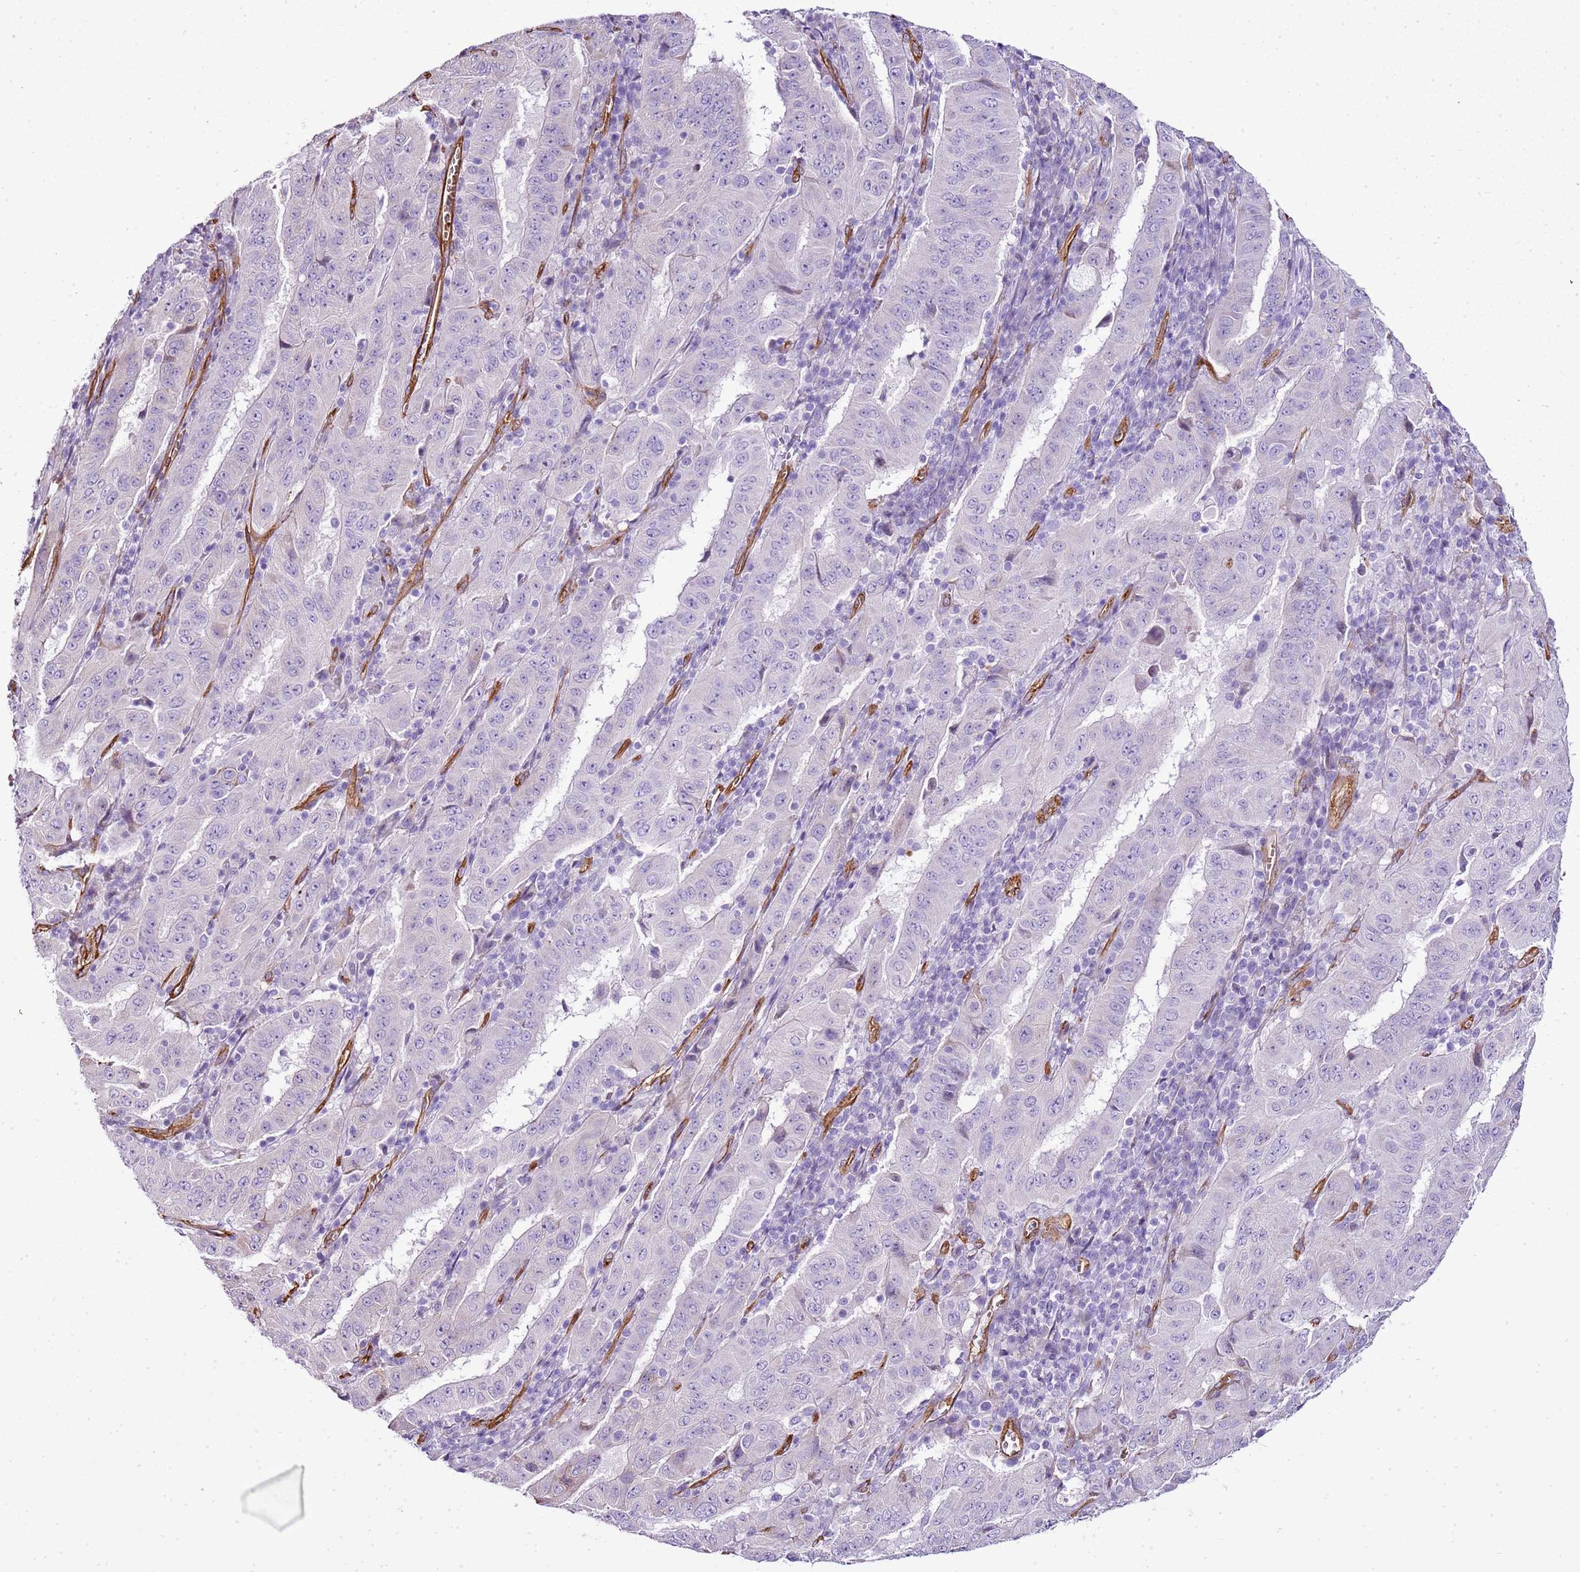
{"staining": {"intensity": "negative", "quantity": "none", "location": "none"}, "tissue": "pancreatic cancer", "cell_type": "Tumor cells", "image_type": "cancer", "snomed": [{"axis": "morphology", "description": "Adenocarcinoma, NOS"}, {"axis": "topography", "description": "Pancreas"}], "caption": "Immunohistochemical staining of pancreatic cancer reveals no significant staining in tumor cells.", "gene": "CTDSPL", "patient": {"sex": "male", "age": 63}}